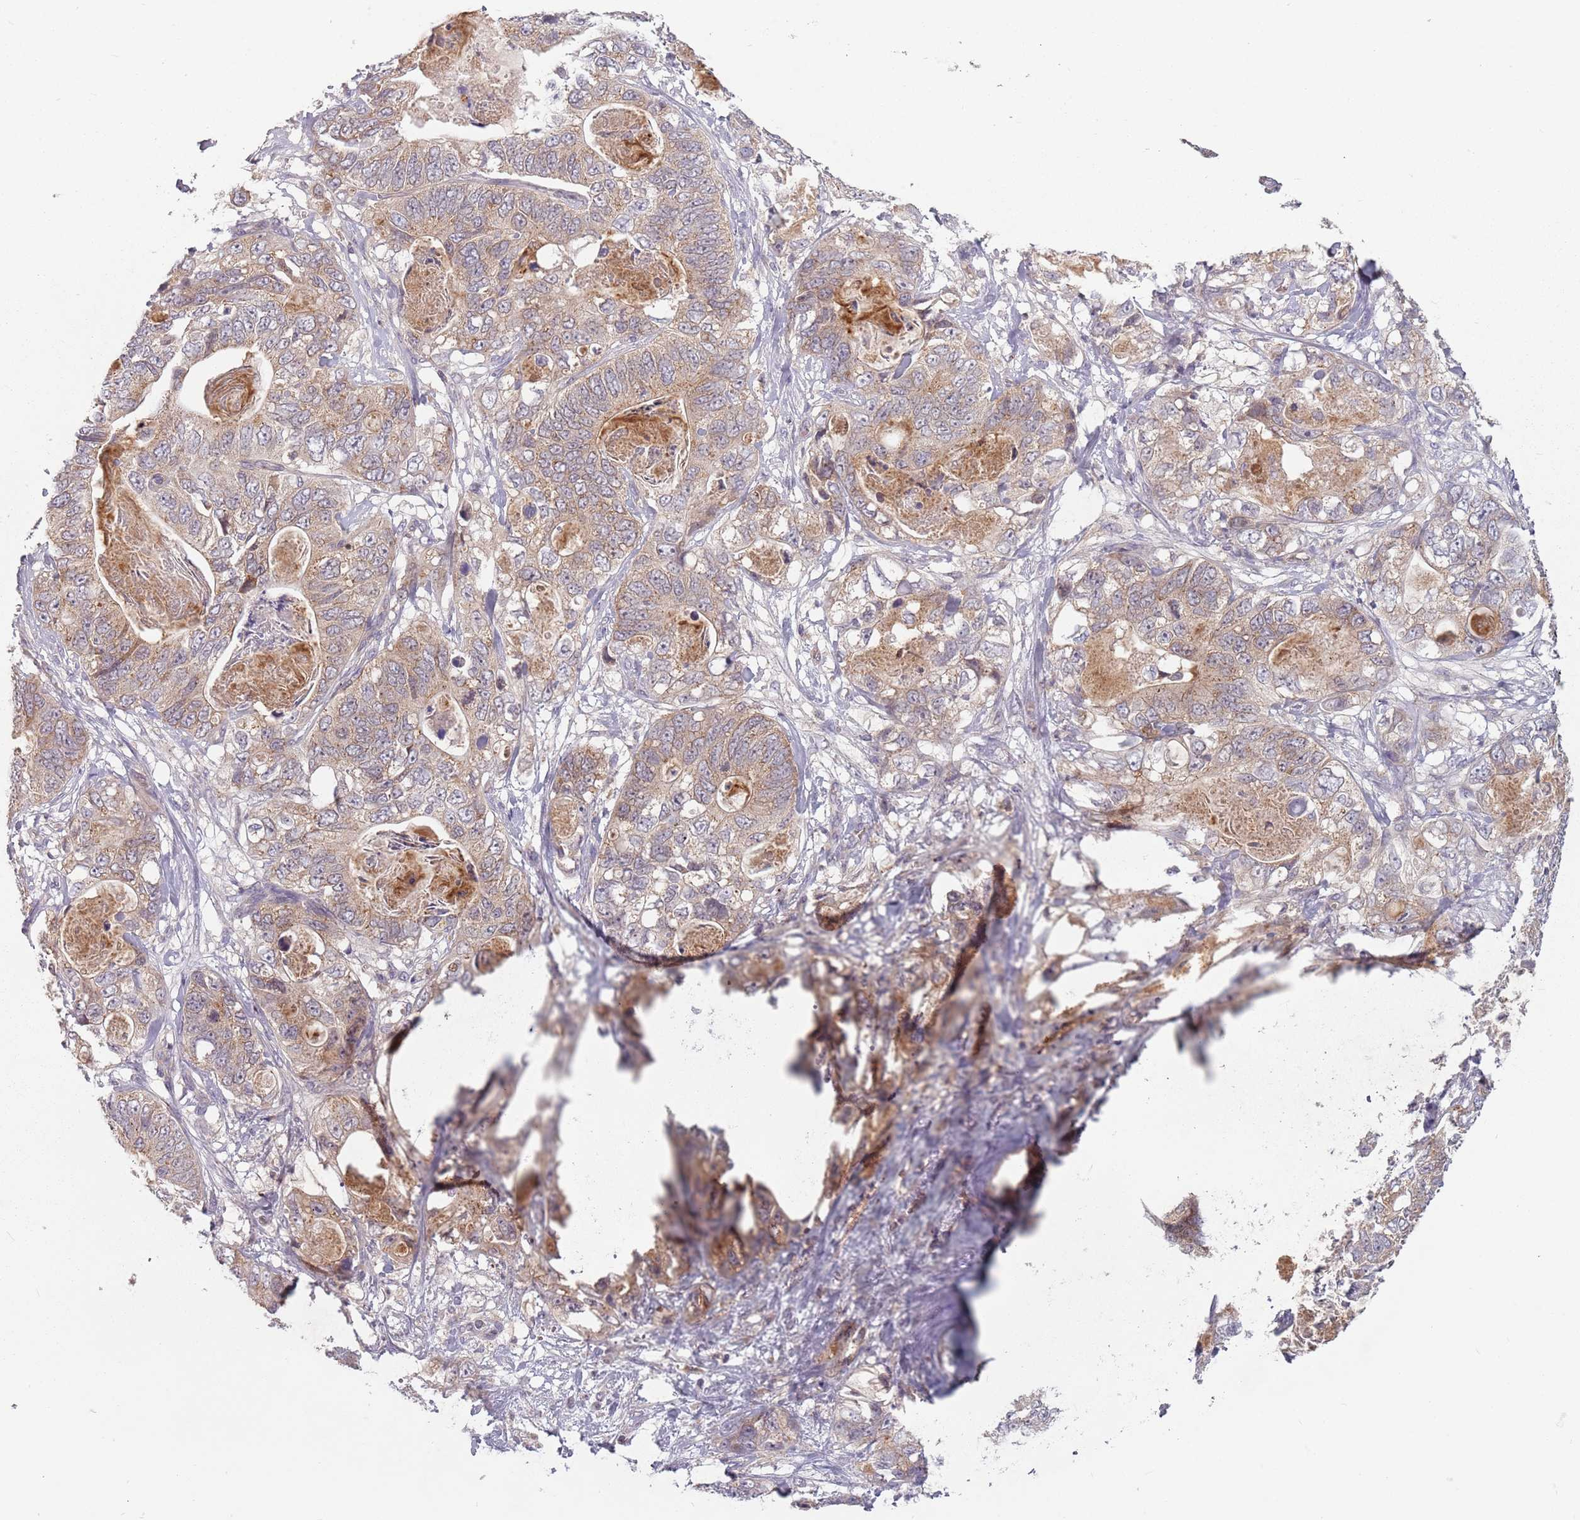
{"staining": {"intensity": "moderate", "quantity": "25%-75%", "location": "cytoplasmic/membranous"}, "tissue": "stomach cancer", "cell_type": "Tumor cells", "image_type": "cancer", "snomed": [{"axis": "morphology", "description": "Normal tissue, NOS"}, {"axis": "morphology", "description": "Adenocarcinoma, NOS"}, {"axis": "topography", "description": "Stomach"}], "caption": "About 25%-75% of tumor cells in human stomach adenocarcinoma show moderate cytoplasmic/membranous protein expression as visualized by brown immunohistochemical staining.", "gene": "ASB13", "patient": {"sex": "female", "age": 89}}